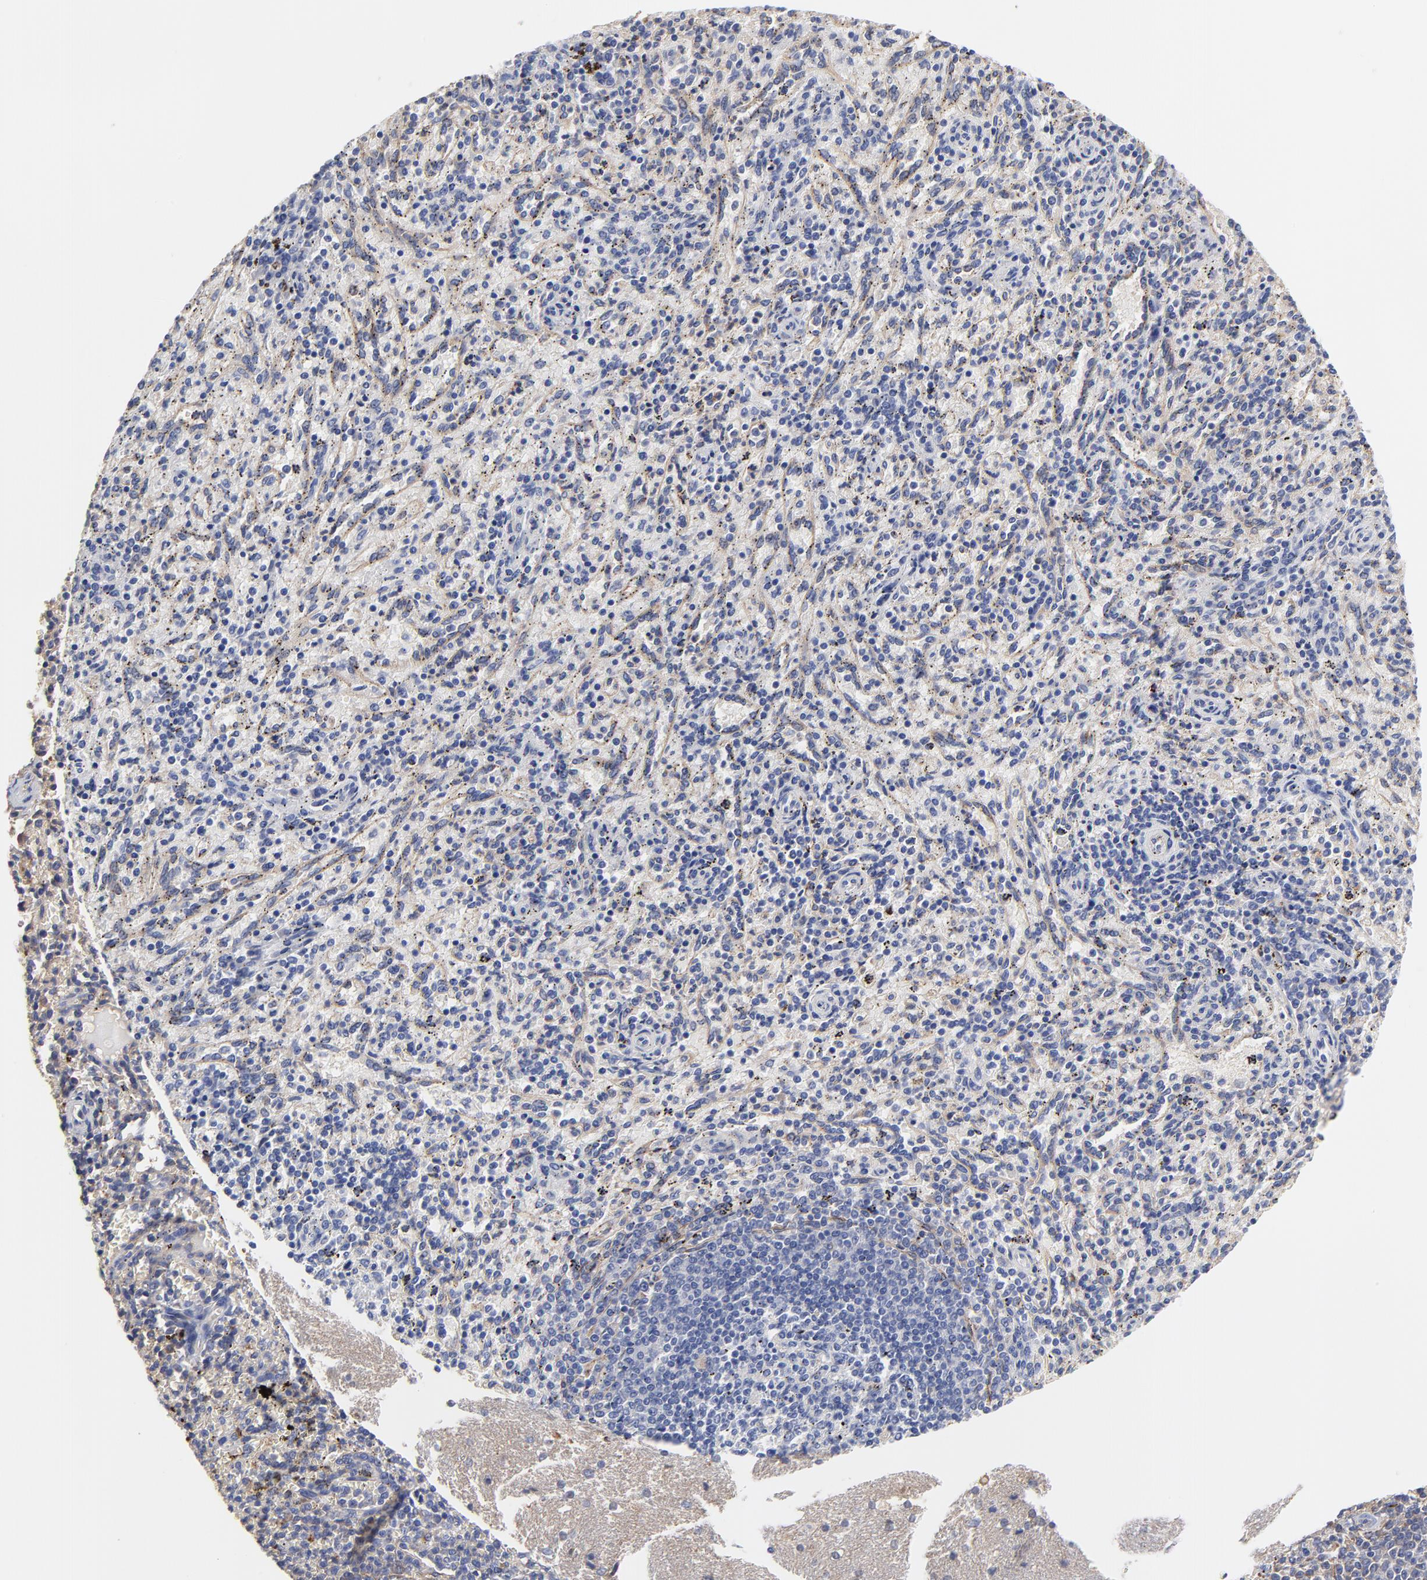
{"staining": {"intensity": "negative", "quantity": "none", "location": "none"}, "tissue": "spleen", "cell_type": "Cells in red pulp", "image_type": "normal", "snomed": [{"axis": "morphology", "description": "Normal tissue, NOS"}, {"axis": "topography", "description": "Spleen"}], "caption": "An immunohistochemistry (IHC) photomicrograph of normal spleen is shown. There is no staining in cells in red pulp of spleen.", "gene": "FBXL2", "patient": {"sex": "female", "age": 10}}